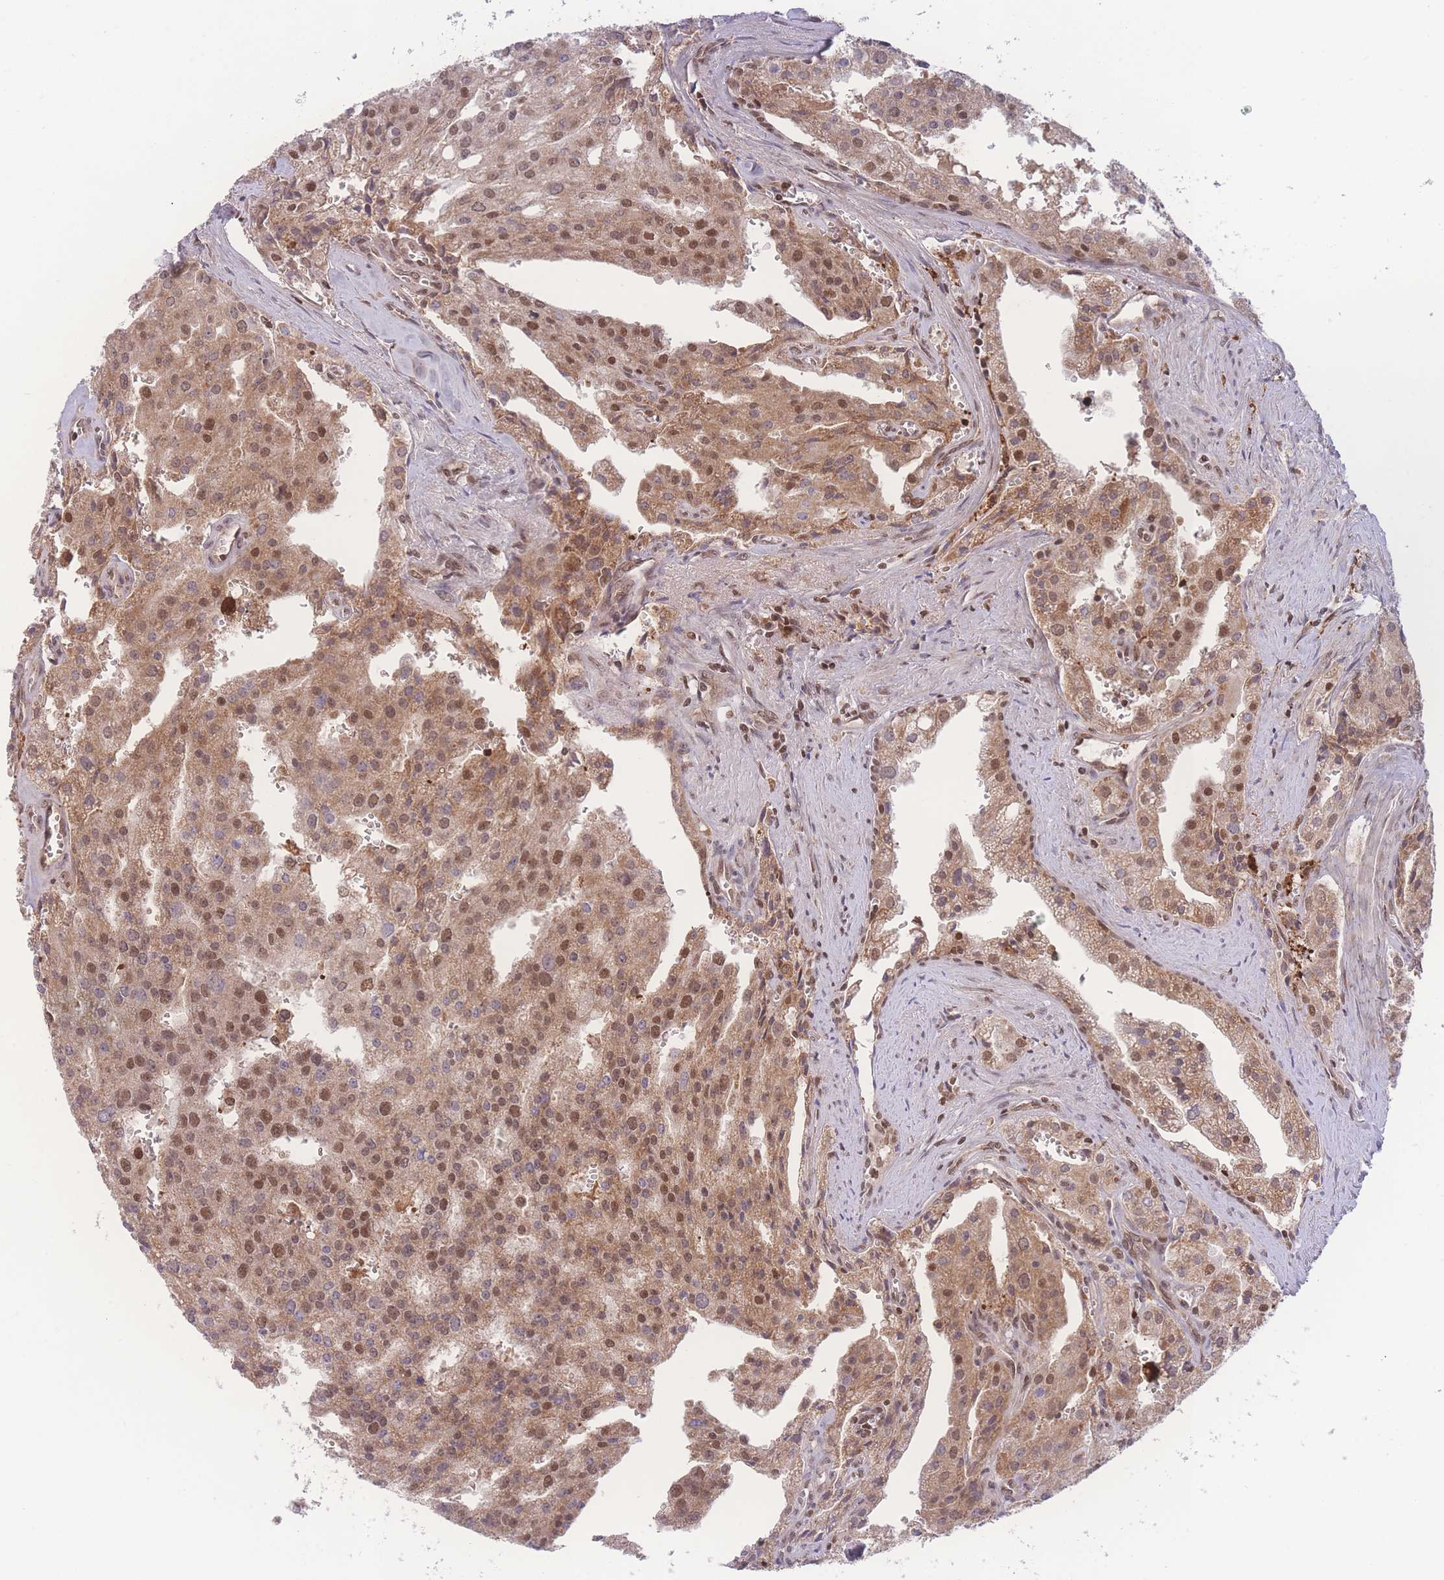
{"staining": {"intensity": "moderate", "quantity": ">75%", "location": "cytoplasmic/membranous,nuclear"}, "tissue": "prostate cancer", "cell_type": "Tumor cells", "image_type": "cancer", "snomed": [{"axis": "morphology", "description": "Adenocarcinoma, High grade"}, {"axis": "topography", "description": "Prostate"}], "caption": "High-magnification brightfield microscopy of prostate cancer (high-grade adenocarcinoma) stained with DAB (brown) and counterstained with hematoxylin (blue). tumor cells exhibit moderate cytoplasmic/membranous and nuclear staining is present in approximately>75% of cells. (brown staining indicates protein expression, while blue staining denotes nuclei).", "gene": "RAVER1", "patient": {"sex": "male", "age": 68}}